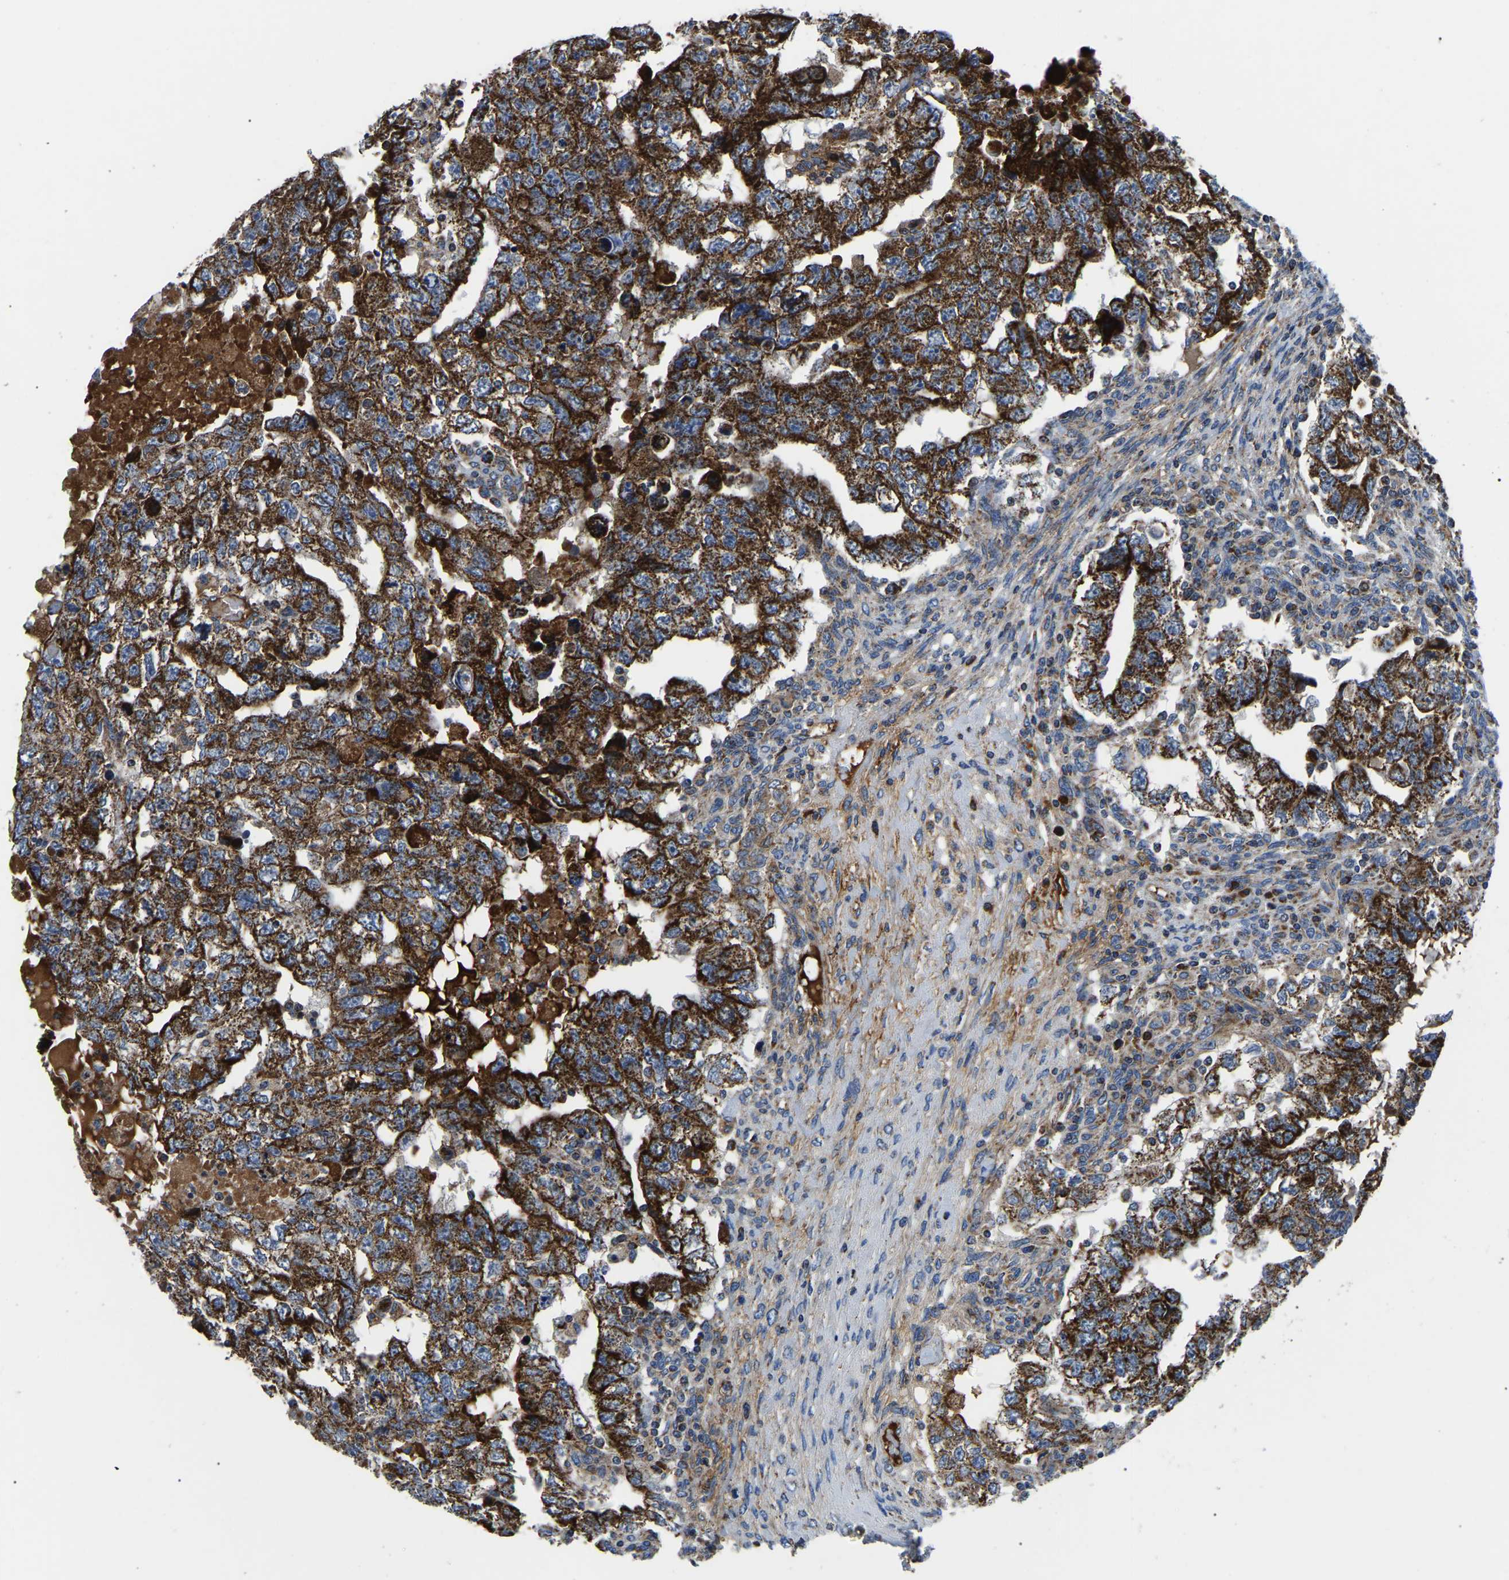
{"staining": {"intensity": "strong", "quantity": ">75%", "location": "cytoplasmic/membranous"}, "tissue": "testis cancer", "cell_type": "Tumor cells", "image_type": "cancer", "snomed": [{"axis": "morphology", "description": "Carcinoma, Embryonal, NOS"}, {"axis": "topography", "description": "Testis"}], "caption": "Immunohistochemistry histopathology image of human testis cancer stained for a protein (brown), which demonstrates high levels of strong cytoplasmic/membranous expression in approximately >75% of tumor cells.", "gene": "PPM1E", "patient": {"sex": "male", "age": 36}}